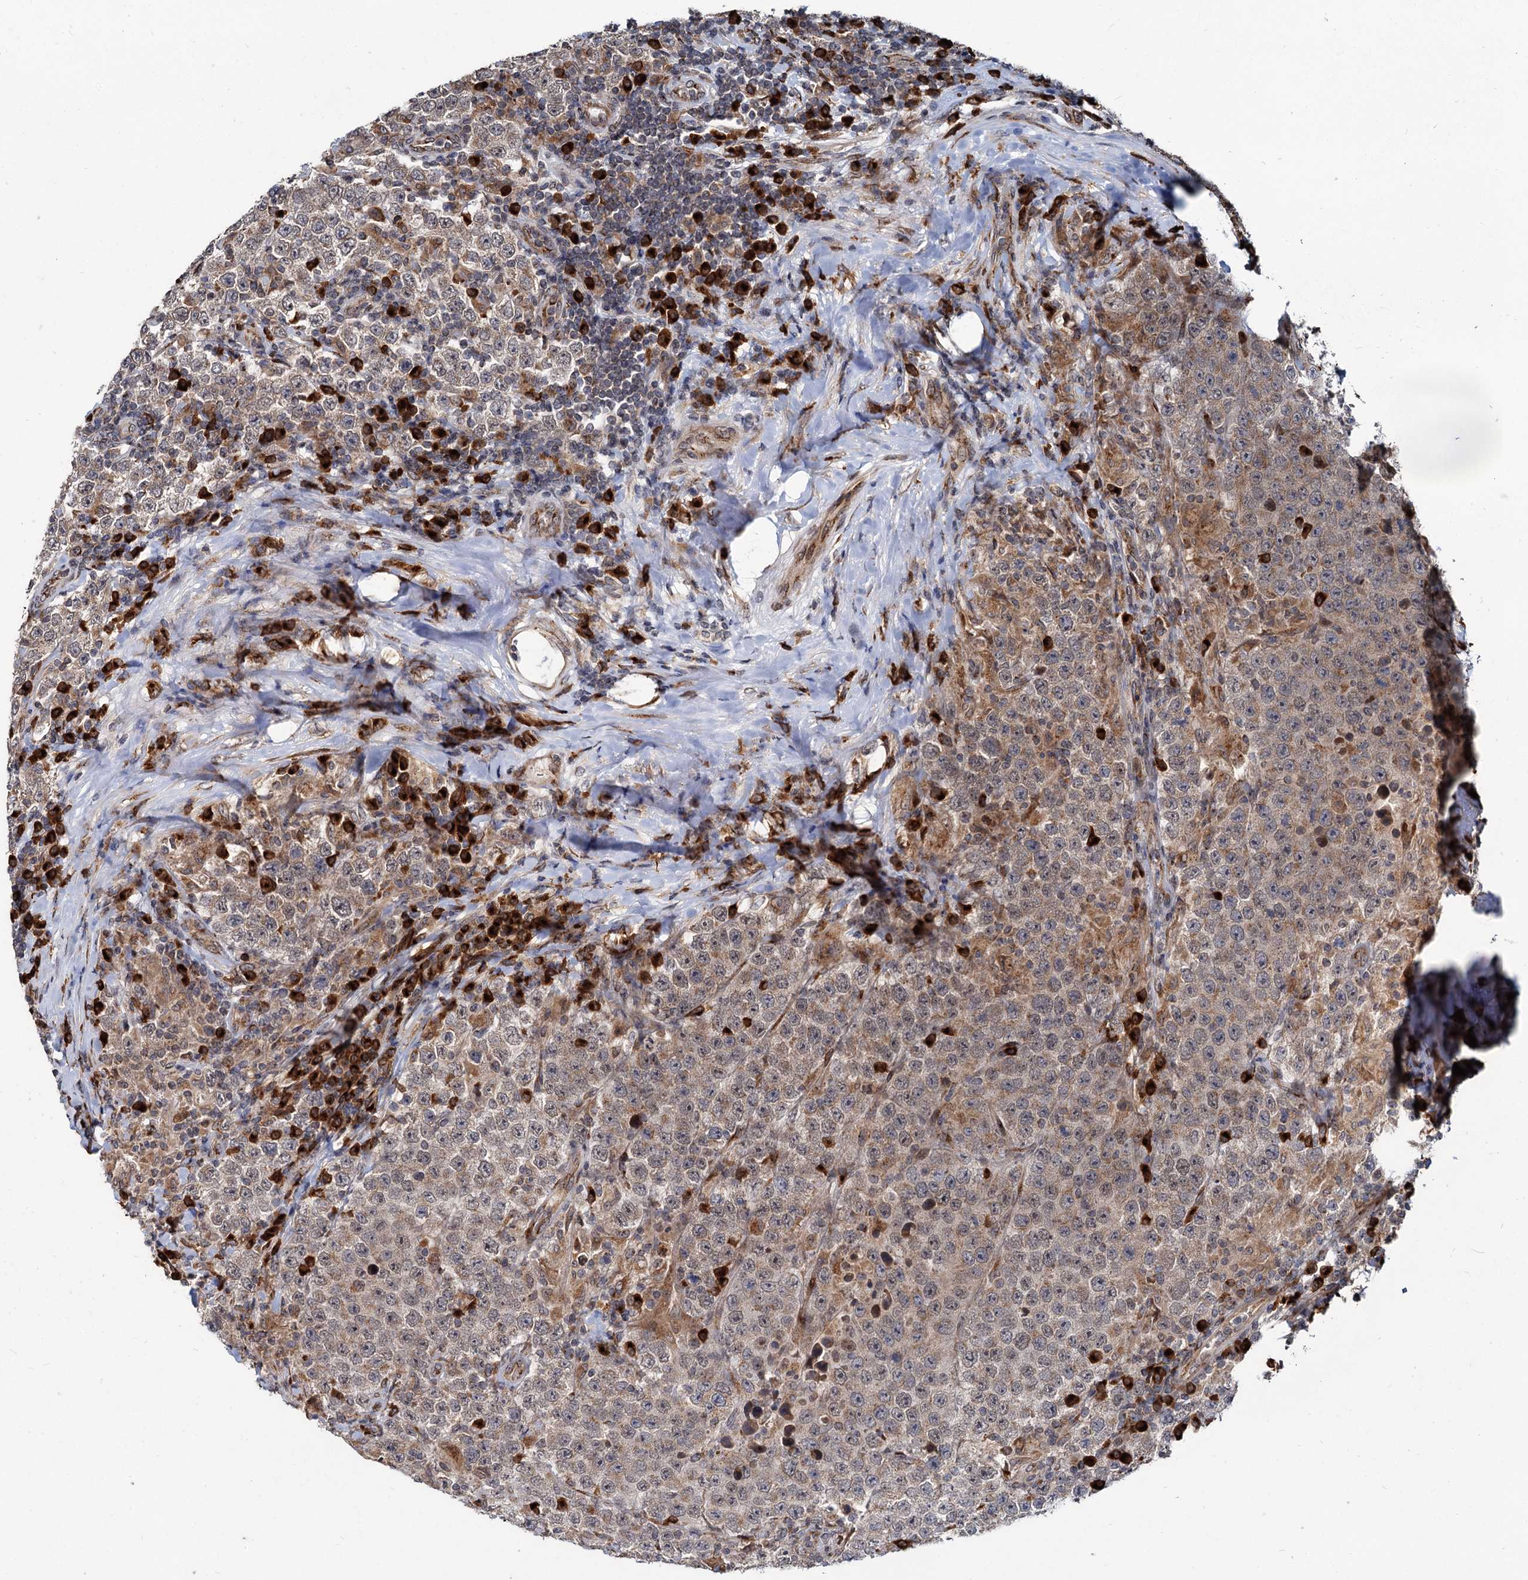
{"staining": {"intensity": "weak", "quantity": ">75%", "location": "cytoplasmic/membranous"}, "tissue": "testis cancer", "cell_type": "Tumor cells", "image_type": "cancer", "snomed": [{"axis": "morphology", "description": "Normal tissue, NOS"}, {"axis": "morphology", "description": "Urothelial carcinoma, High grade"}, {"axis": "morphology", "description": "Seminoma, NOS"}, {"axis": "morphology", "description": "Carcinoma, Embryonal, NOS"}, {"axis": "topography", "description": "Urinary bladder"}, {"axis": "topography", "description": "Testis"}], "caption": "Immunohistochemical staining of testis seminoma displays weak cytoplasmic/membranous protein positivity in about >75% of tumor cells. The staining was performed using DAB, with brown indicating positive protein expression. Nuclei are stained blue with hematoxylin.", "gene": "SAAL1", "patient": {"sex": "male", "age": 41}}